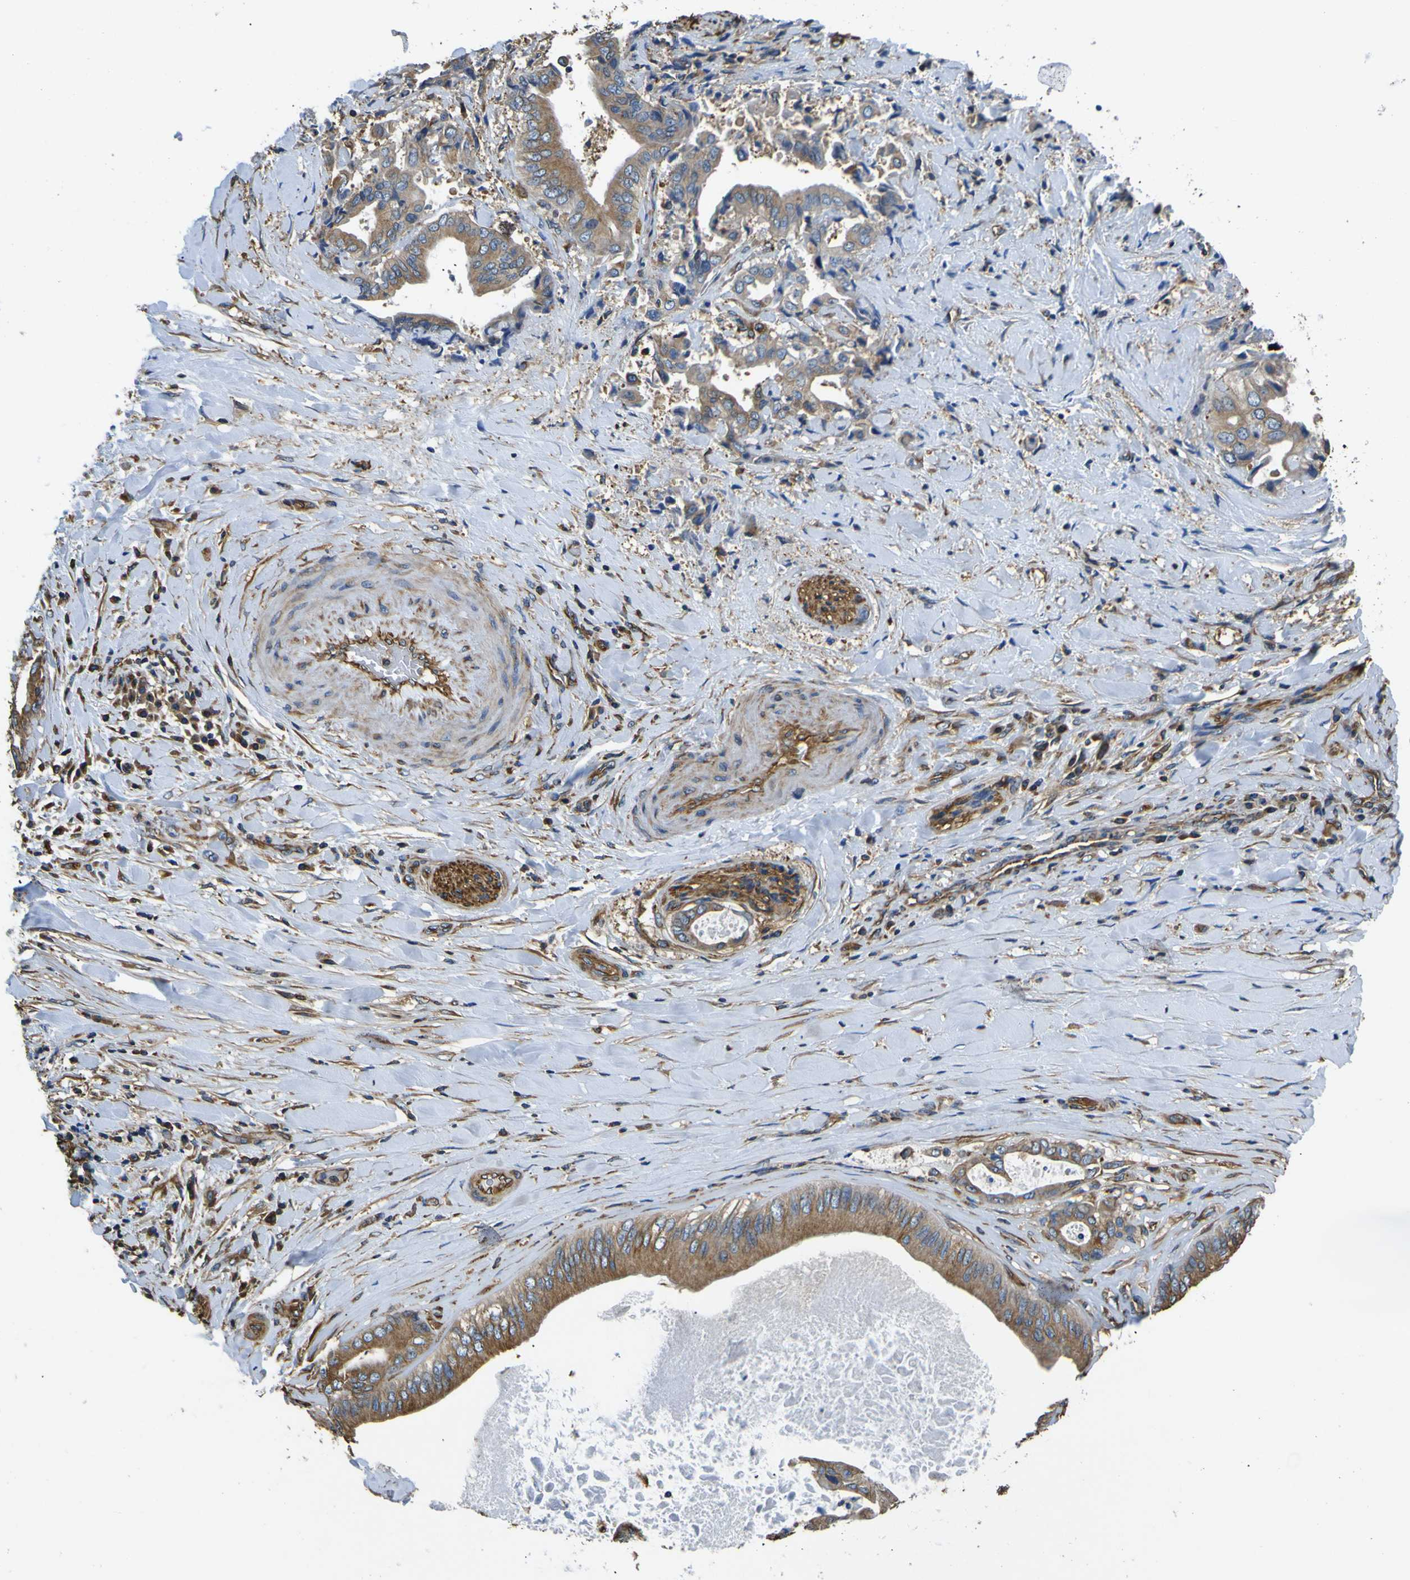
{"staining": {"intensity": "moderate", "quantity": ">75%", "location": "cytoplasmic/membranous"}, "tissue": "liver cancer", "cell_type": "Tumor cells", "image_type": "cancer", "snomed": [{"axis": "morphology", "description": "Cholangiocarcinoma"}, {"axis": "topography", "description": "Liver"}], "caption": "This micrograph demonstrates immunohistochemistry (IHC) staining of liver cancer (cholangiocarcinoma), with medium moderate cytoplasmic/membranous positivity in about >75% of tumor cells.", "gene": "TUBB", "patient": {"sex": "male", "age": 58}}